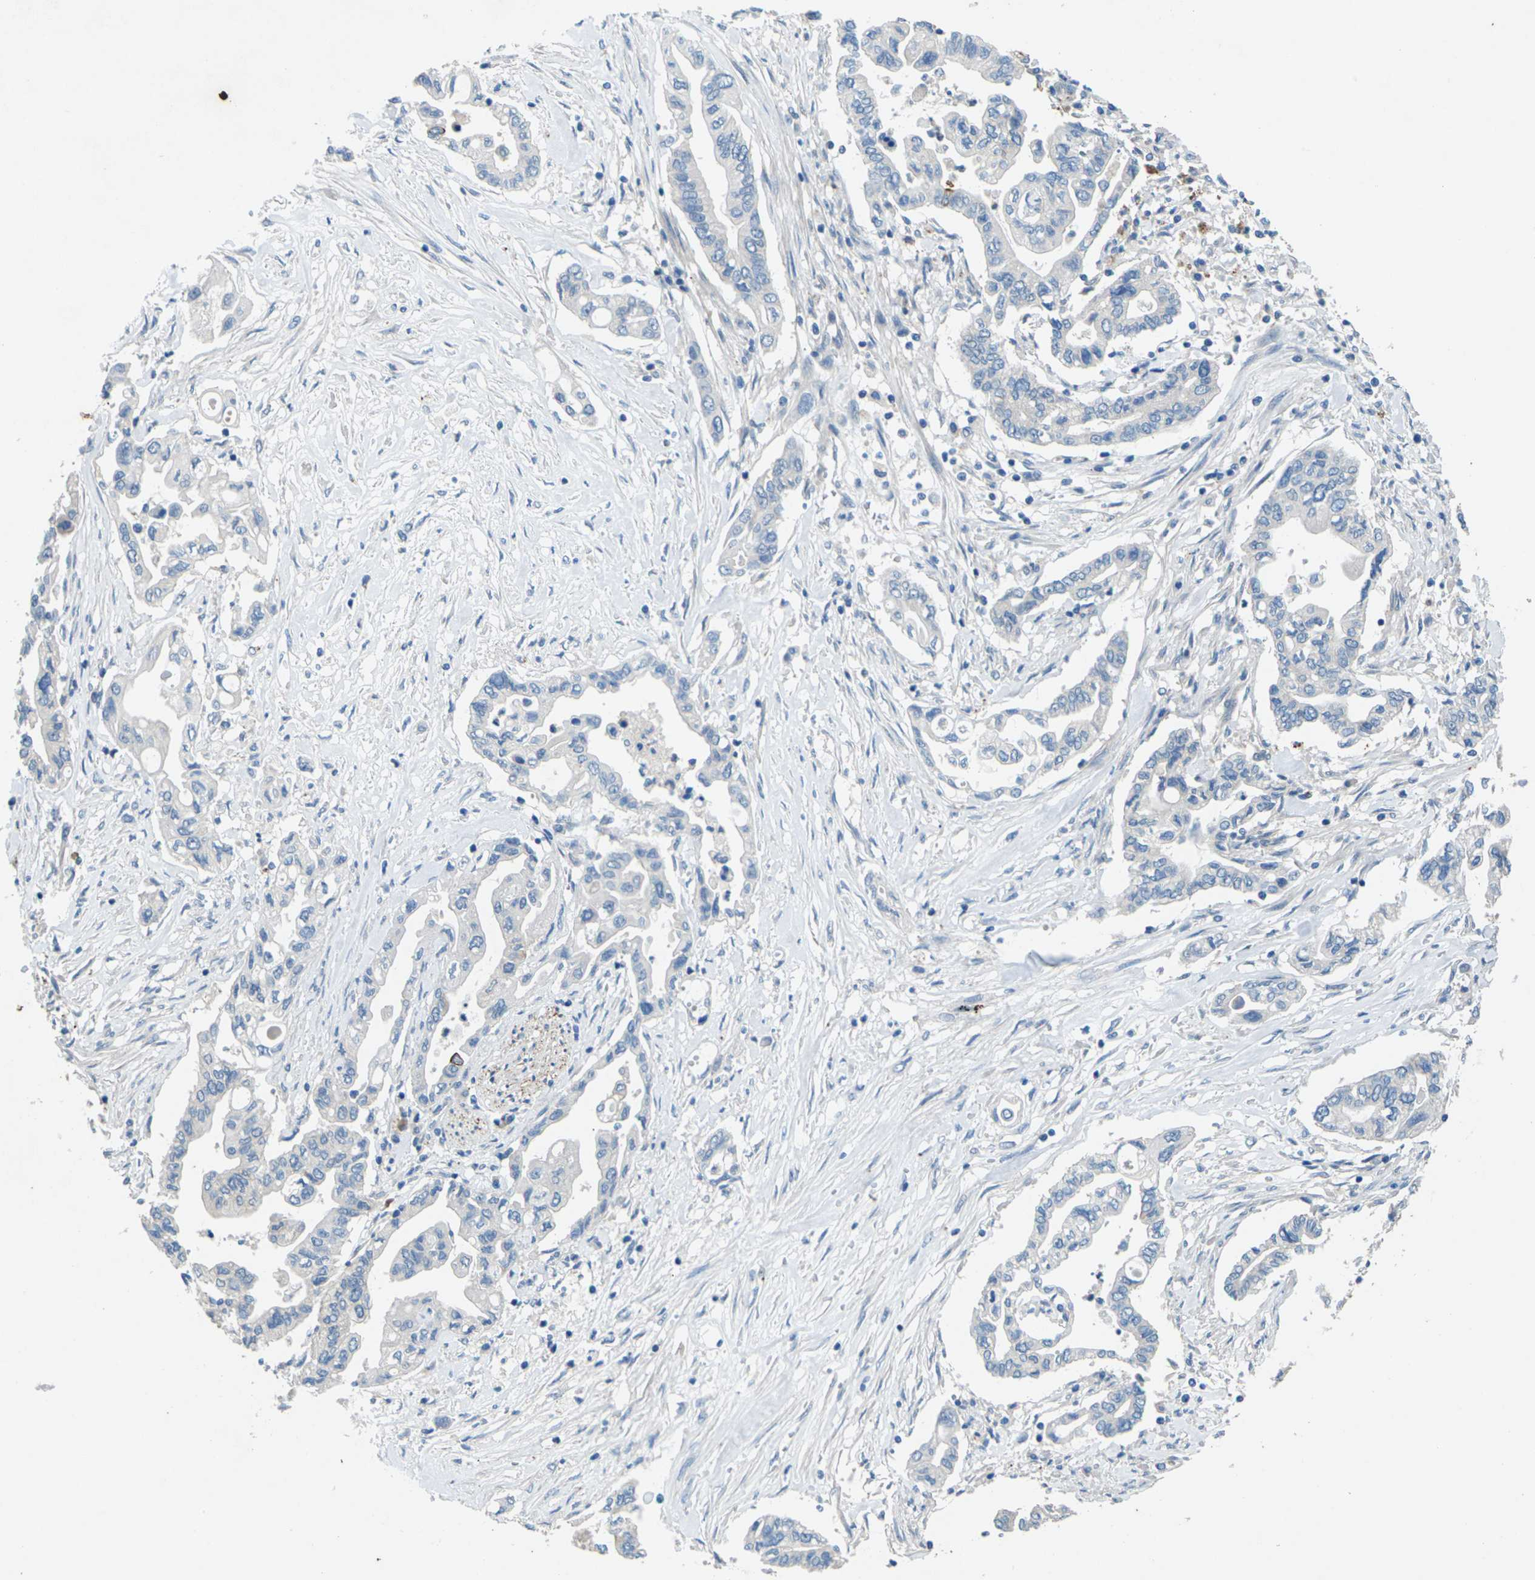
{"staining": {"intensity": "negative", "quantity": "none", "location": "none"}, "tissue": "pancreatic cancer", "cell_type": "Tumor cells", "image_type": "cancer", "snomed": [{"axis": "morphology", "description": "Adenocarcinoma, NOS"}, {"axis": "topography", "description": "Pancreas"}], "caption": "Photomicrograph shows no significant protein expression in tumor cells of adenocarcinoma (pancreatic).", "gene": "SIGLEC14", "patient": {"sex": "female", "age": 57}}